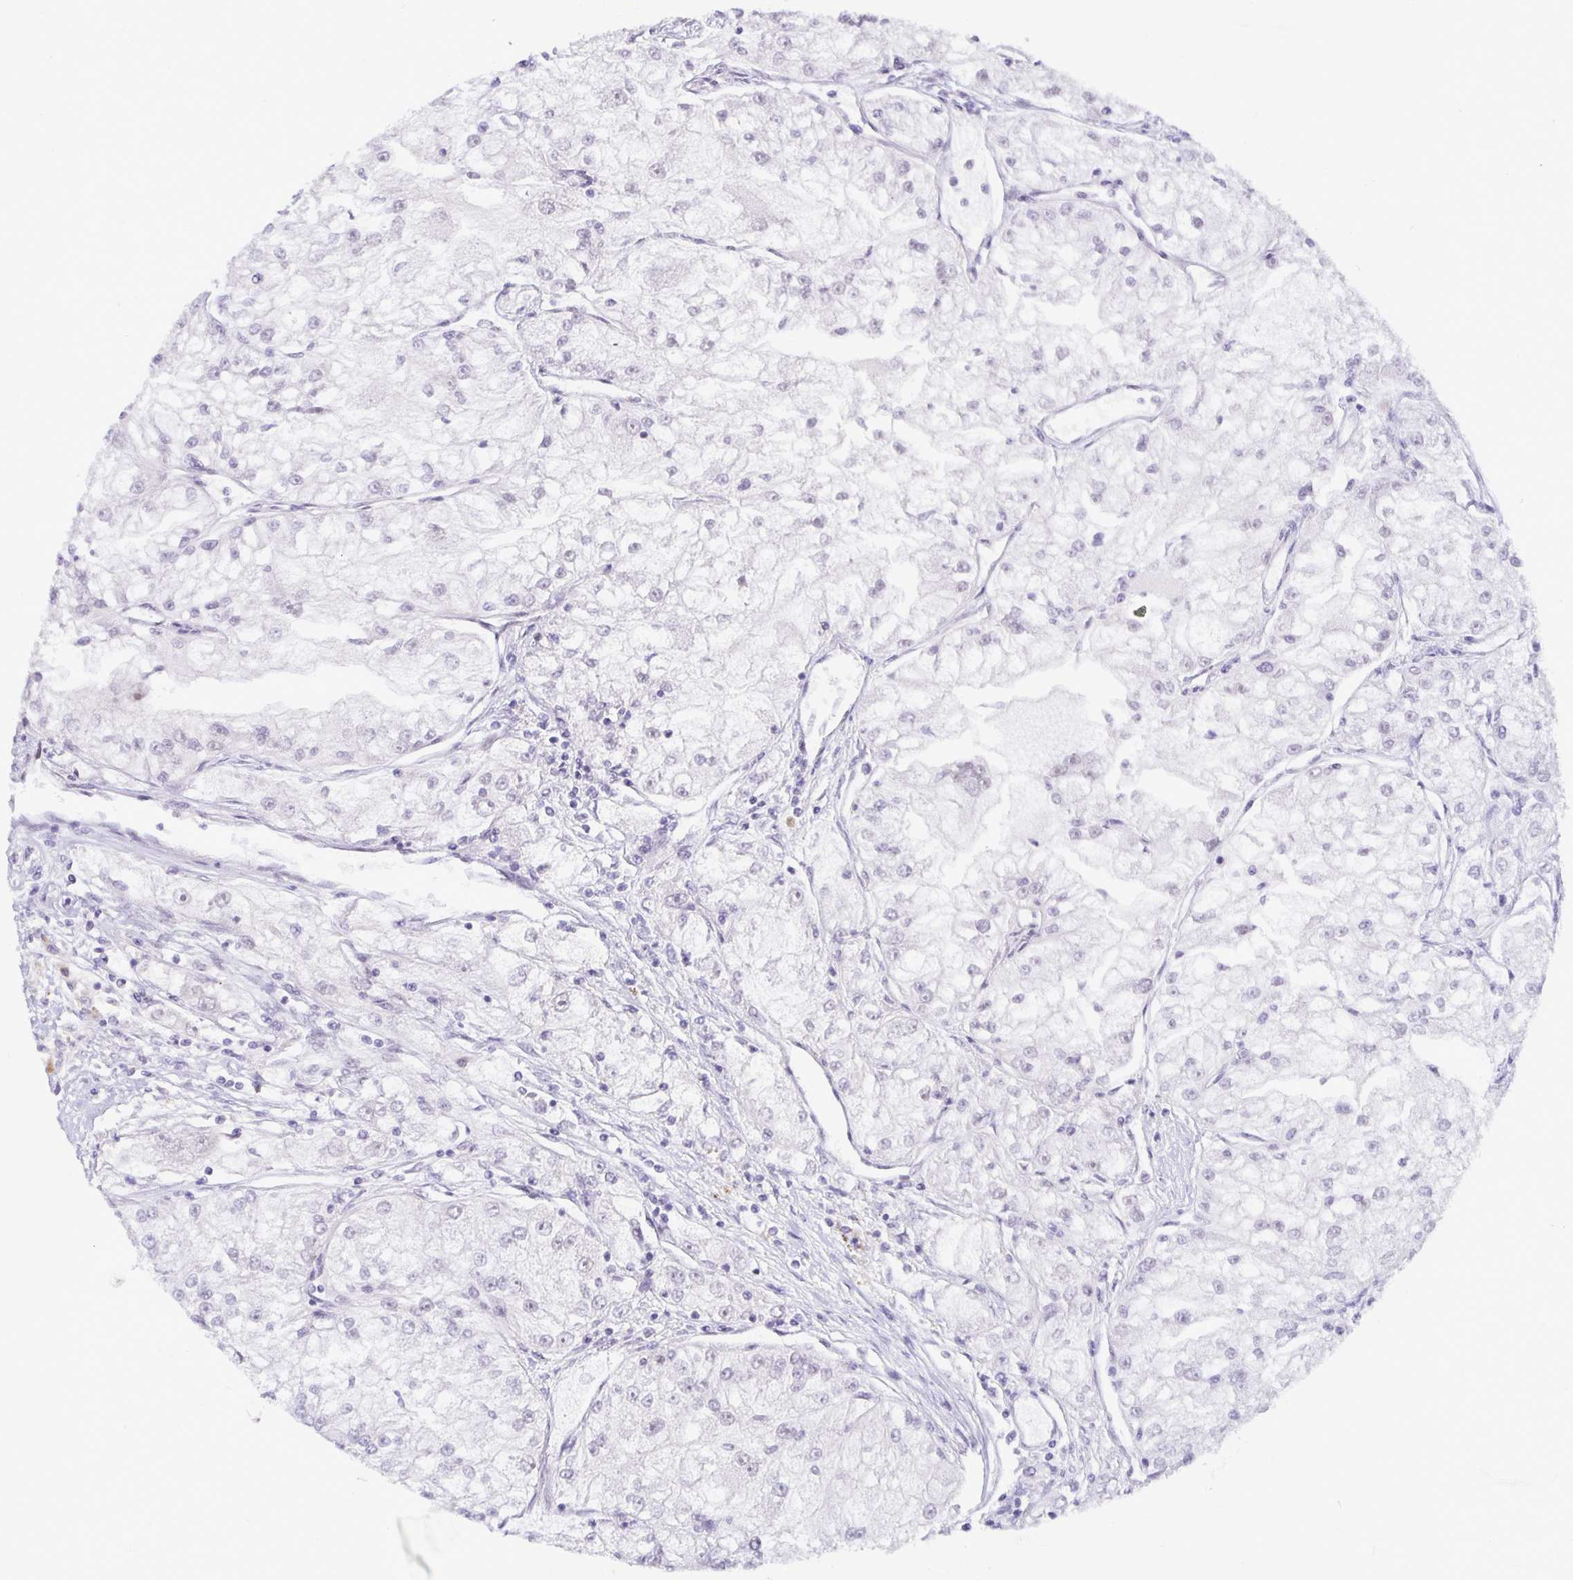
{"staining": {"intensity": "weak", "quantity": "<25%", "location": "nuclear"}, "tissue": "renal cancer", "cell_type": "Tumor cells", "image_type": "cancer", "snomed": [{"axis": "morphology", "description": "Adenocarcinoma, NOS"}, {"axis": "topography", "description": "Kidney"}], "caption": "DAB (3,3'-diaminobenzidine) immunohistochemical staining of human renal cancer (adenocarcinoma) displays no significant staining in tumor cells.", "gene": "NUP188", "patient": {"sex": "female", "age": 72}}